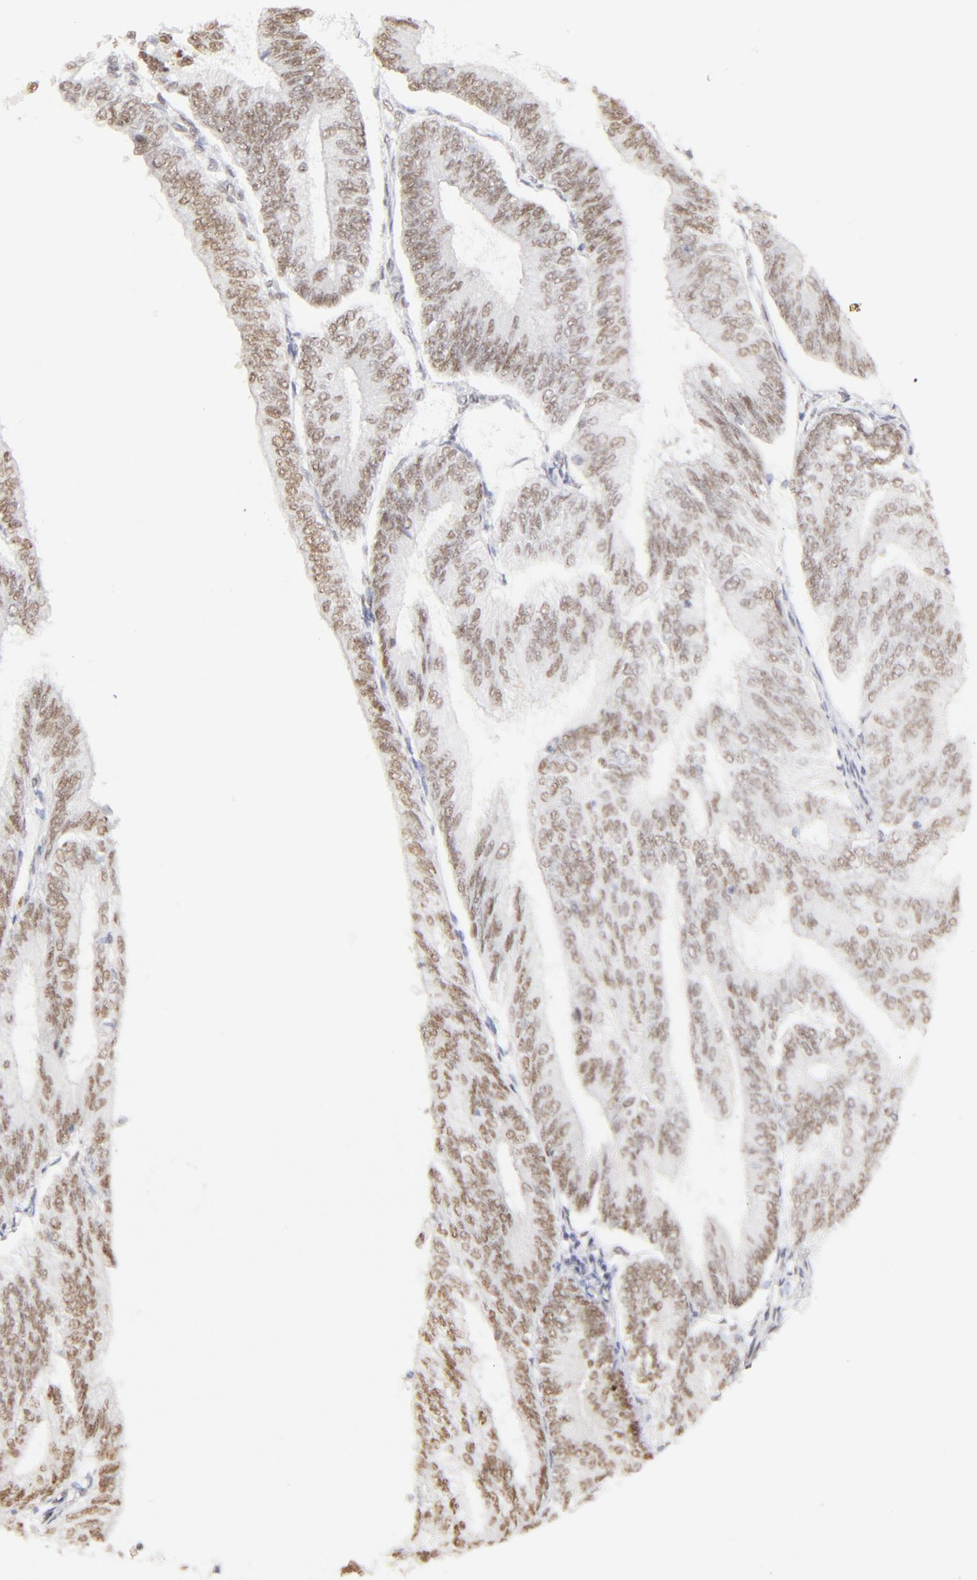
{"staining": {"intensity": "moderate", "quantity": ">75%", "location": "nuclear"}, "tissue": "endometrial cancer", "cell_type": "Tumor cells", "image_type": "cancer", "snomed": [{"axis": "morphology", "description": "Adenocarcinoma, NOS"}, {"axis": "topography", "description": "Endometrium"}], "caption": "Immunohistochemistry (IHC) of adenocarcinoma (endometrial) demonstrates medium levels of moderate nuclear expression in approximately >75% of tumor cells.", "gene": "PBX1", "patient": {"sex": "female", "age": 55}}